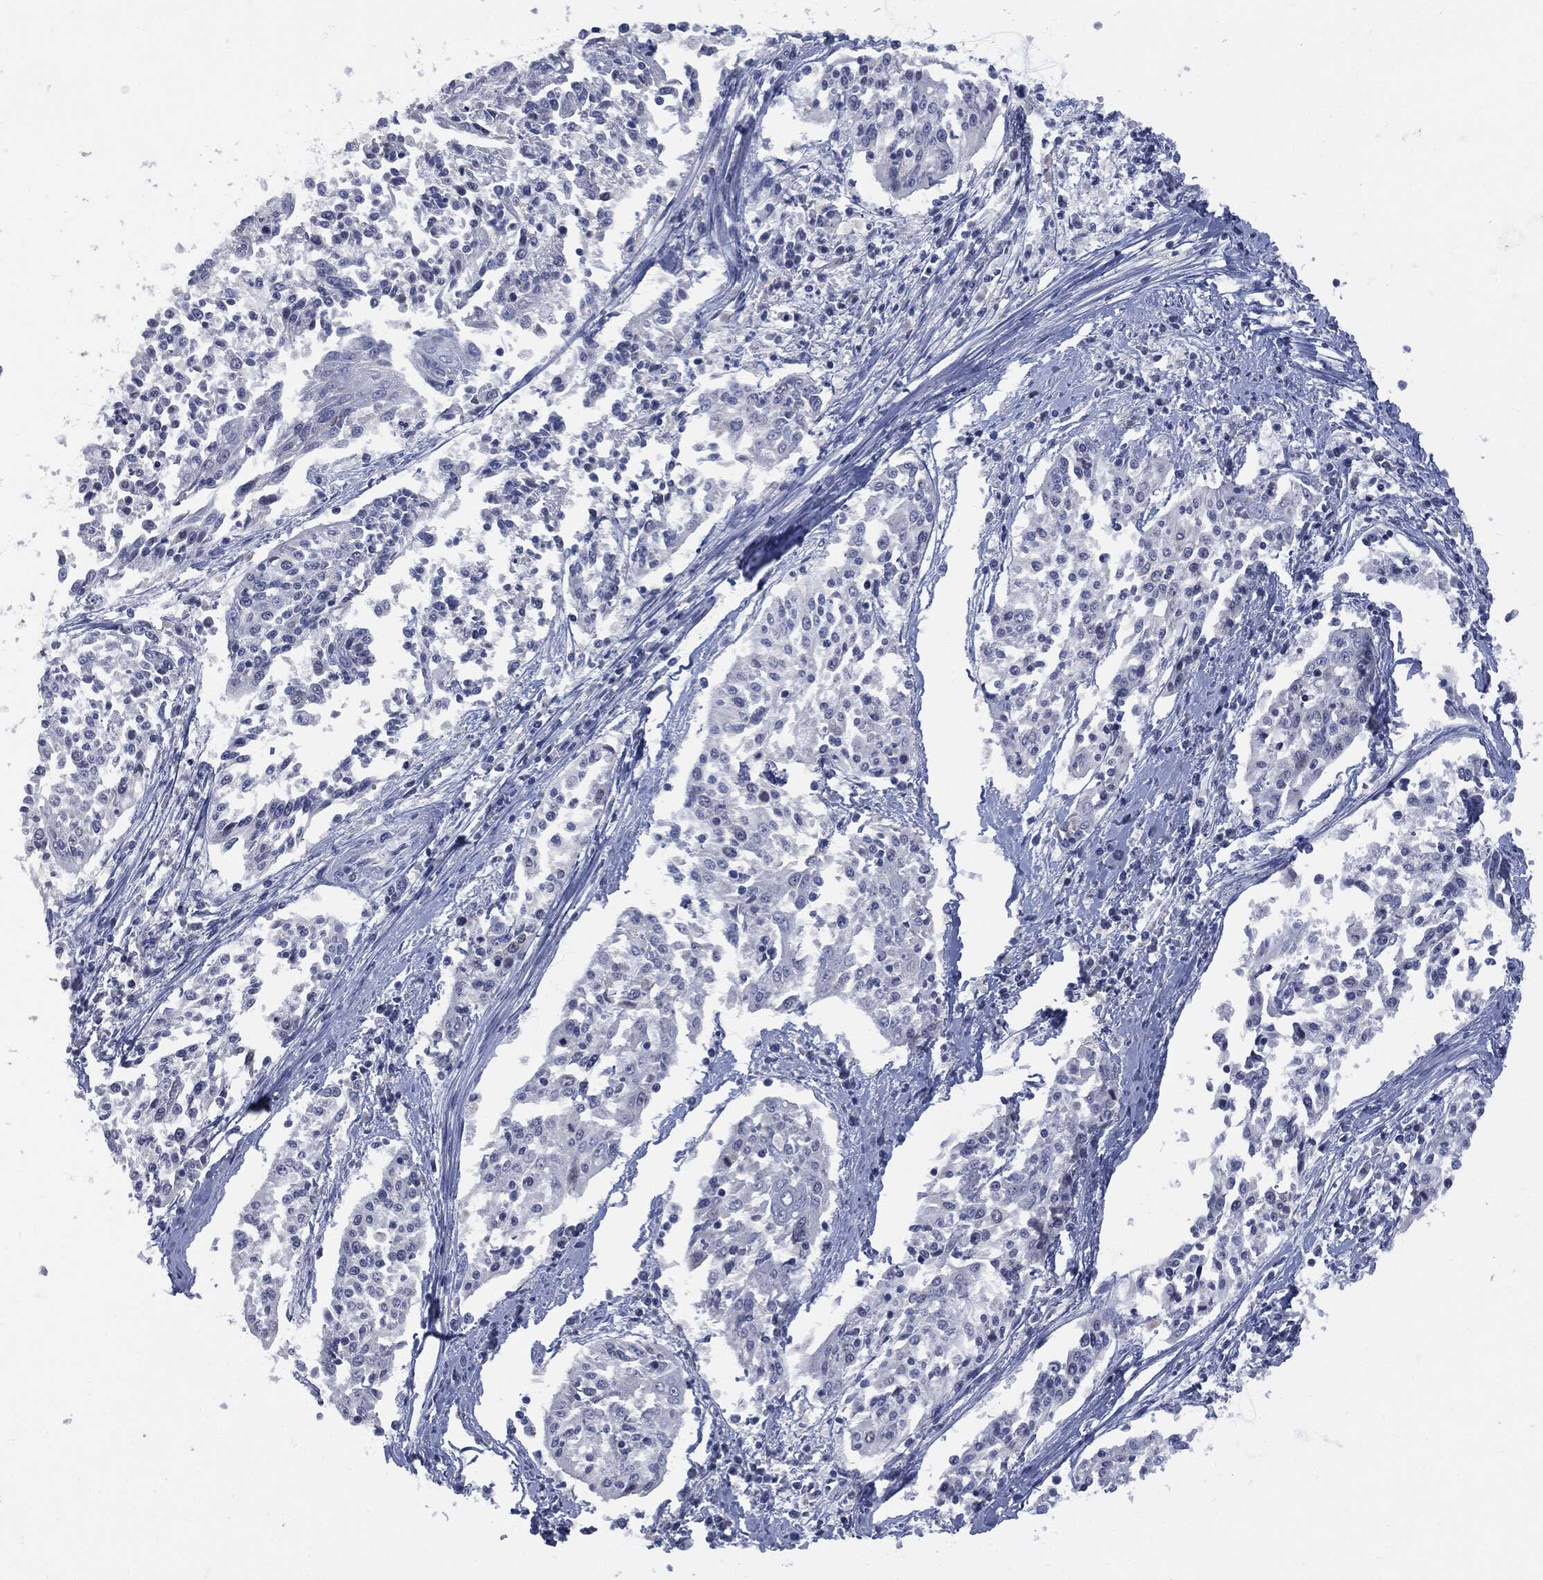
{"staining": {"intensity": "negative", "quantity": "none", "location": "none"}, "tissue": "cervical cancer", "cell_type": "Tumor cells", "image_type": "cancer", "snomed": [{"axis": "morphology", "description": "Squamous cell carcinoma, NOS"}, {"axis": "topography", "description": "Cervix"}], "caption": "Immunohistochemistry (IHC) of human cervical squamous cell carcinoma reveals no positivity in tumor cells.", "gene": "UBE2C", "patient": {"sex": "female", "age": 41}}